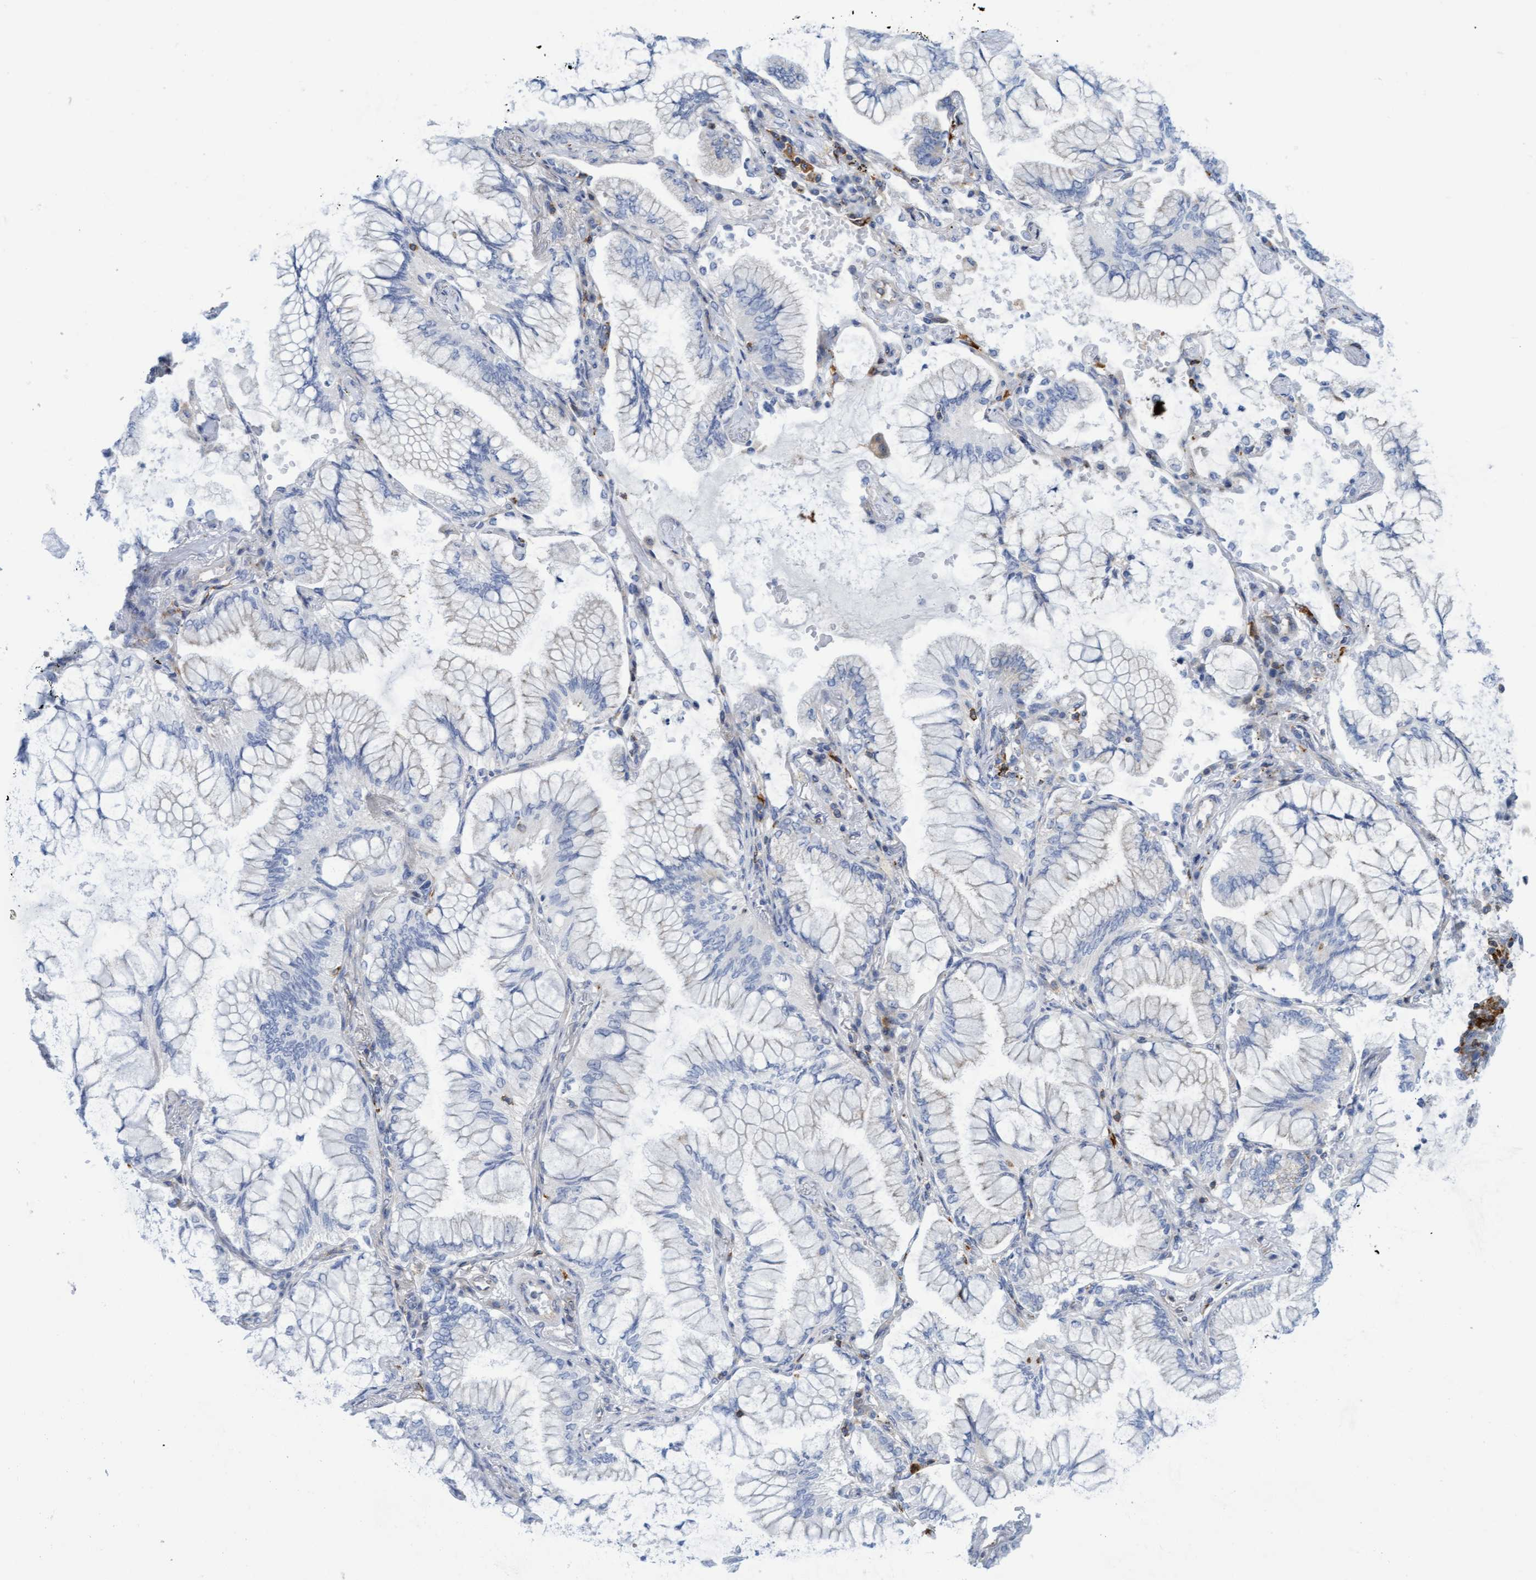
{"staining": {"intensity": "negative", "quantity": "none", "location": "none"}, "tissue": "lung cancer", "cell_type": "Tumor cells", "image_type": "cancer", "snomed": [{"axis": "morphology", "description": "Adenocarcinoma, NOS"}, {"axis": "topography", "description": "Lung"}], "caption": "Immunohistochemical staining of human lung adenocarcinoma displays no significant expression in tumor cells.", "gene": "FNBP1", "patient": {"sex": "female", "age": 70}}